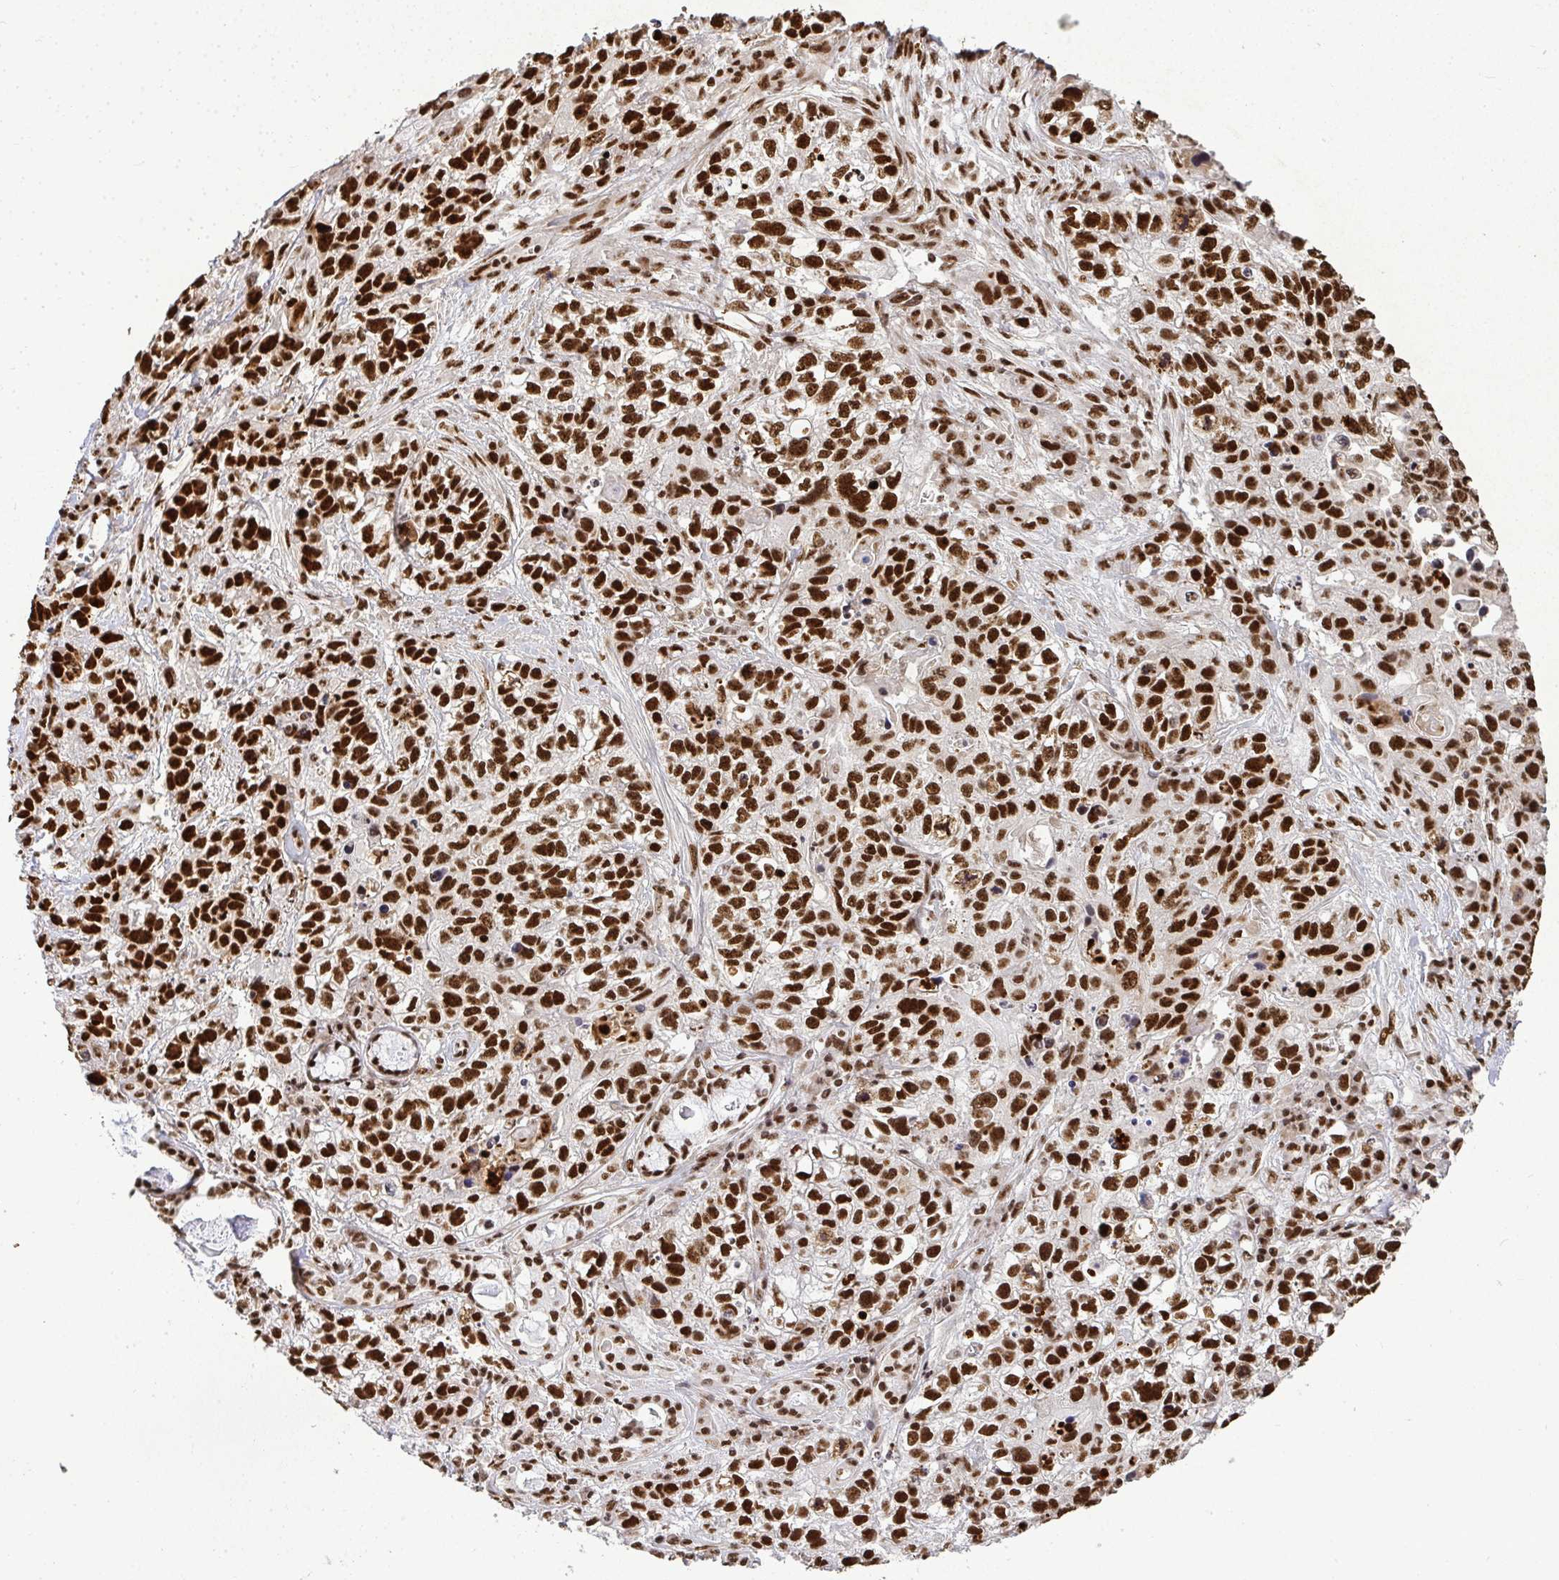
{"staining": {"intensity": "strong", "quantity": ">75%", "location": "nuclear"}, "tissue": "lung cancer", "cell_type": "Tumor cells", "image_type": "cancer", "snomed": [{"axis": "morphology", "description": "Squamous cell carcinoma, NOS"}, {"axis": "topography", "description": "Lung"}], "caption": "Lung cancer stained for a protein (brown) reveals strong nuclear positive staining in approximately >75% of tumor cells.", "gene": "U2AF1", "patient": {"sex": "male", "age": 74}}